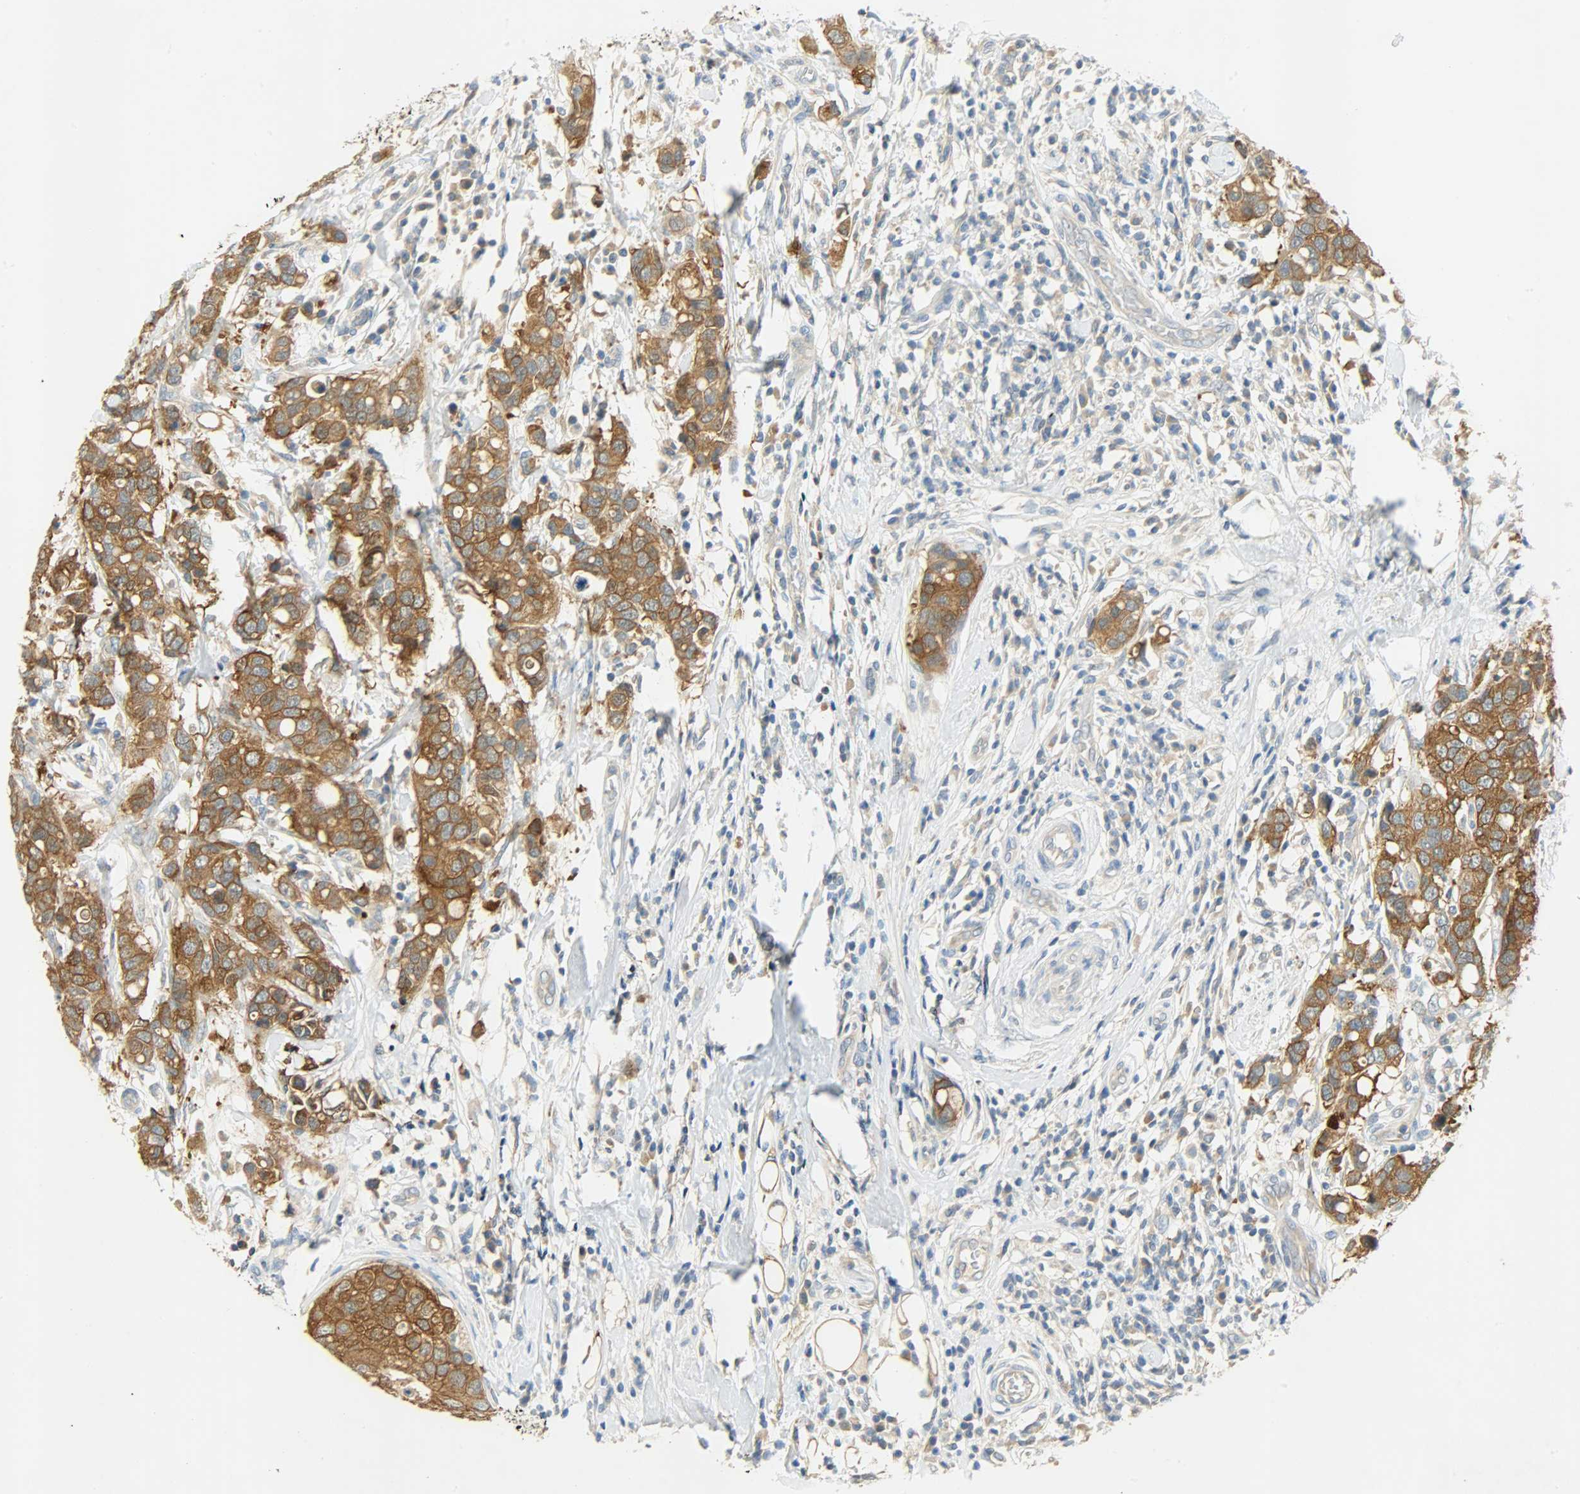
{"staining": {"intensity": "strong", "quantity": ">75%", "location": "cytoplasmic/membranous"}, "tissue": "breast cancer", "cell_type": "Tumor cells", "image_type": "cancer", "snomed": [{"axis": "morphology", "description": "Duct carcinoma"}, {"axis": "topography", "description": "Breast"}], "caption": "Protein staining of breast cancer tissue shows strong cytoplasmic/membranous expression in about >75% of tumor cells. The staining was performed using DAB to visualize the protein expression in brown, while the nuclei were stained in blue with hematoxylin (Magnification: 20x).", "gene": "DSG2", "patient": {"sex": "female", "age": 27}}